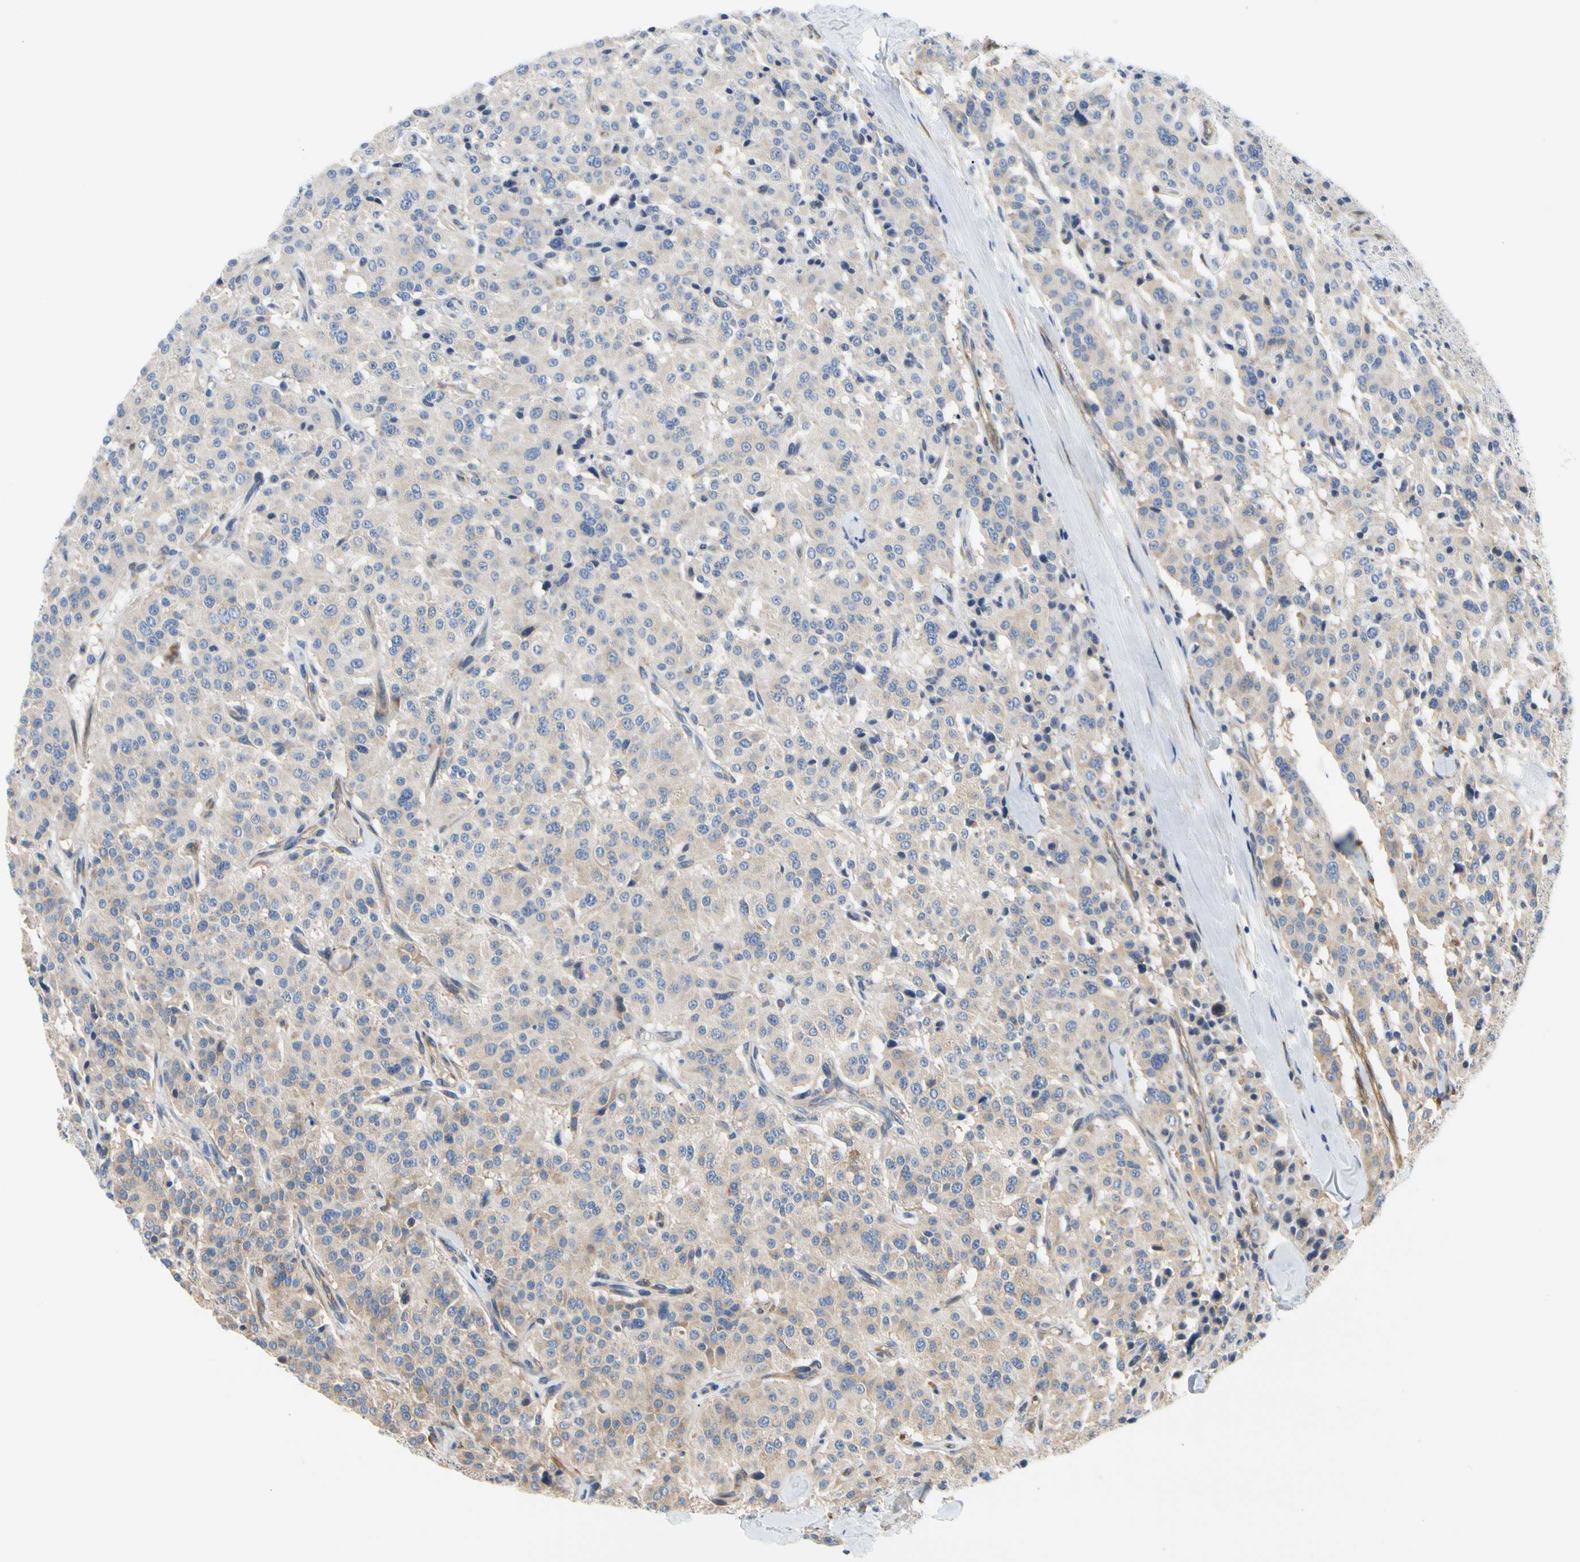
{"staining": {"intensity": "weak", "quantity": "<25%", "location": "cytoplasmic/membranous"}, "tissue": "carcinoid", "cell_type": "Tumor cells", "image_type": "cancer", "snomed": [{"axis": "morphology", "description": "Carcinoid, malignant, NOS"}, {"axis": "topography", "description": "Lung"}], "caption": "Immunohistochemistry (IHC) photomicrograph of malignant carcinoid stained for a protein (brown), which exhibits no expression in tumor cells.", "gene": "ZNF236", "patient": {"sex": "male", "age": 30}}